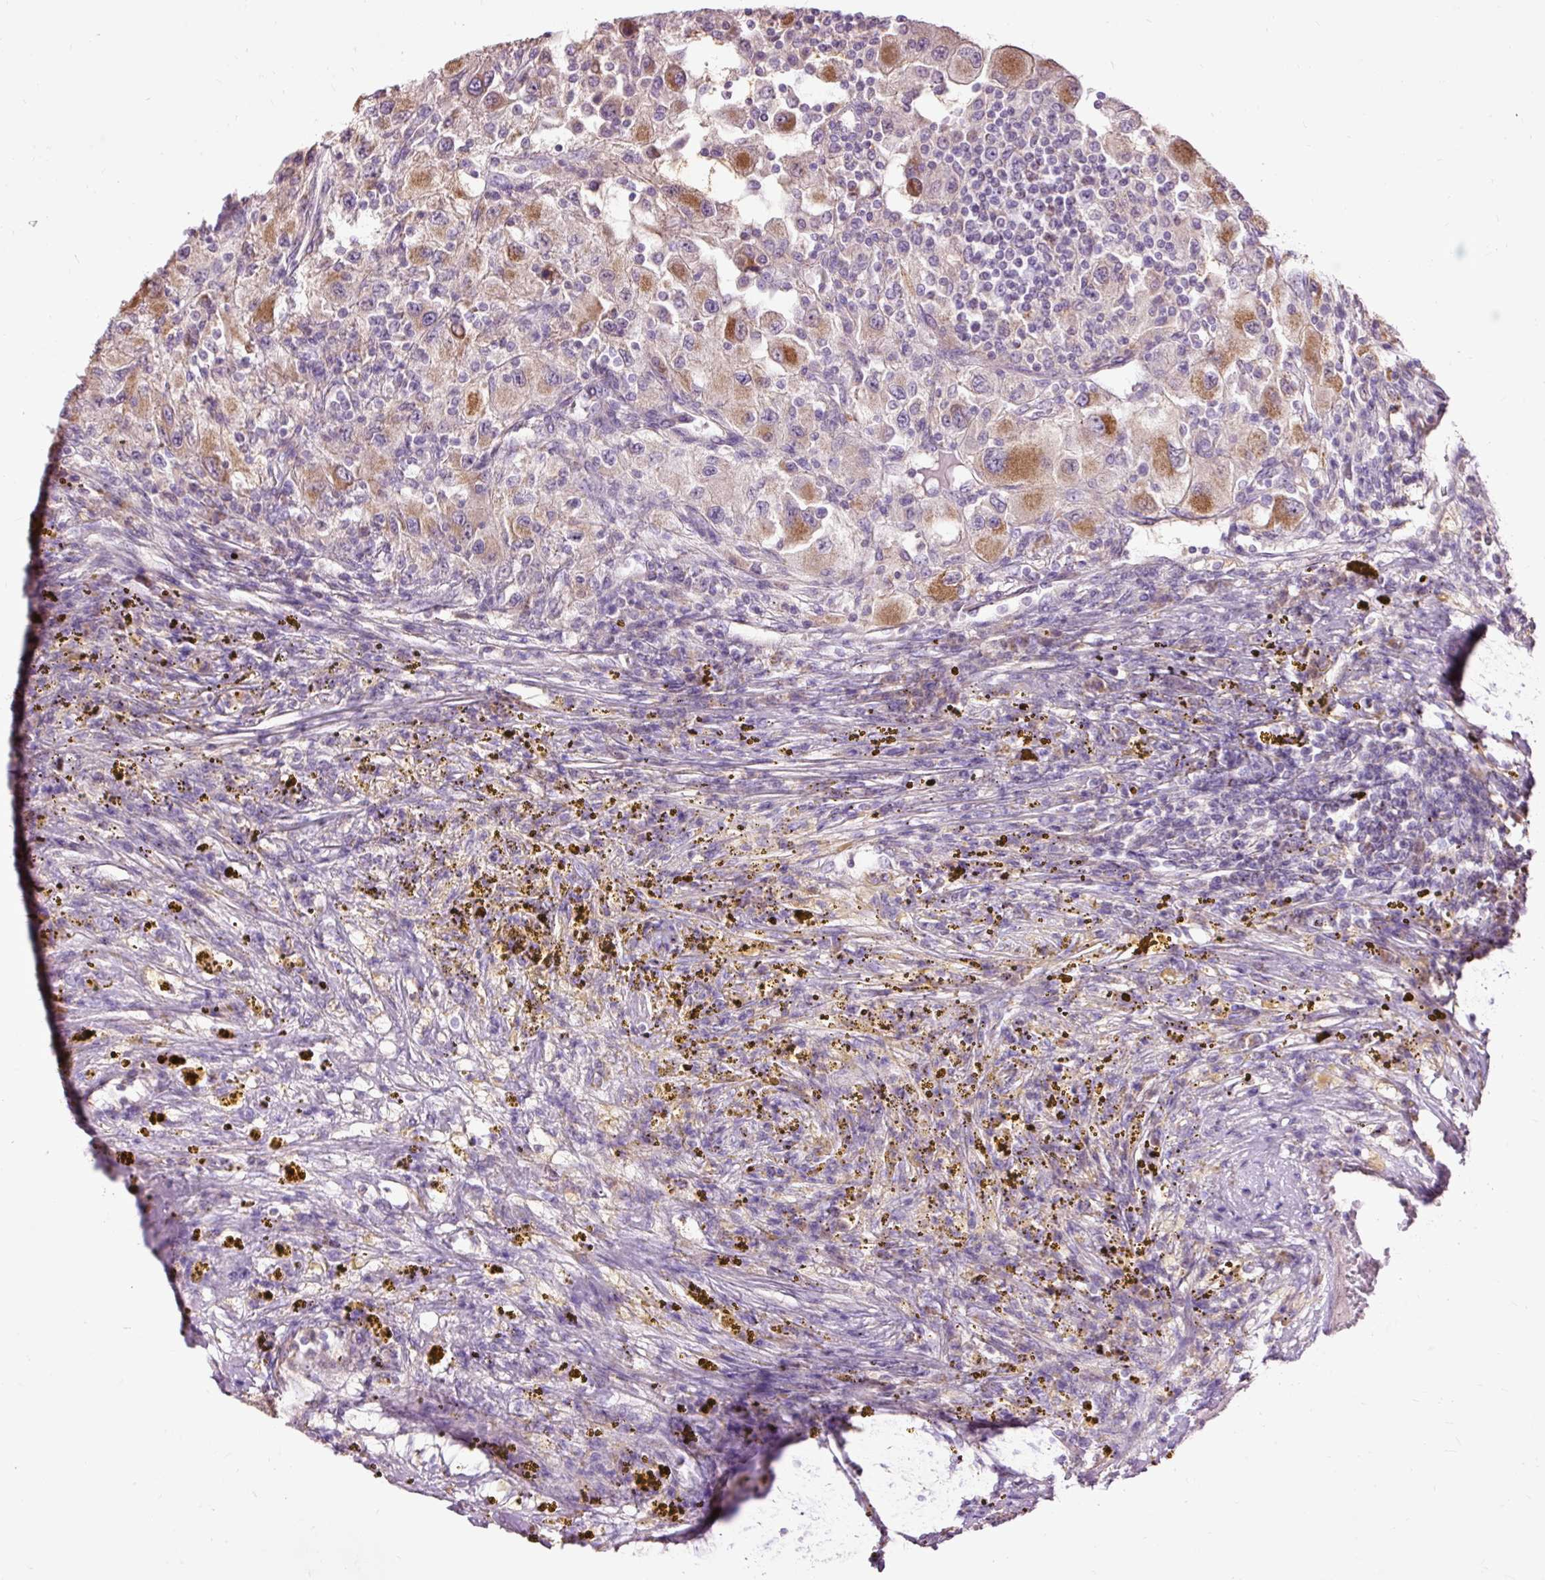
{"staining": {"intensity": "moderate", "quantity": ">75%", "location": "cytoplasmic/membranous"}, "tissue": "renal cancer", "cell_type": "Tumor cells", "image_type": "cancer", "snomed": [{"axis": "morphology", "description": "Adenocarcinoma, NOS"}, {"axis": "topography", "description": "Kidney"}], "caption": "Renal adenocarcinoma stained with DAB IHC reveals medium levels of moderate cytoplasmic/membranous staining in about >75% of tumor cells.", "gene": "PRDX5", "patient": {"sex": "female", "age": 67}}